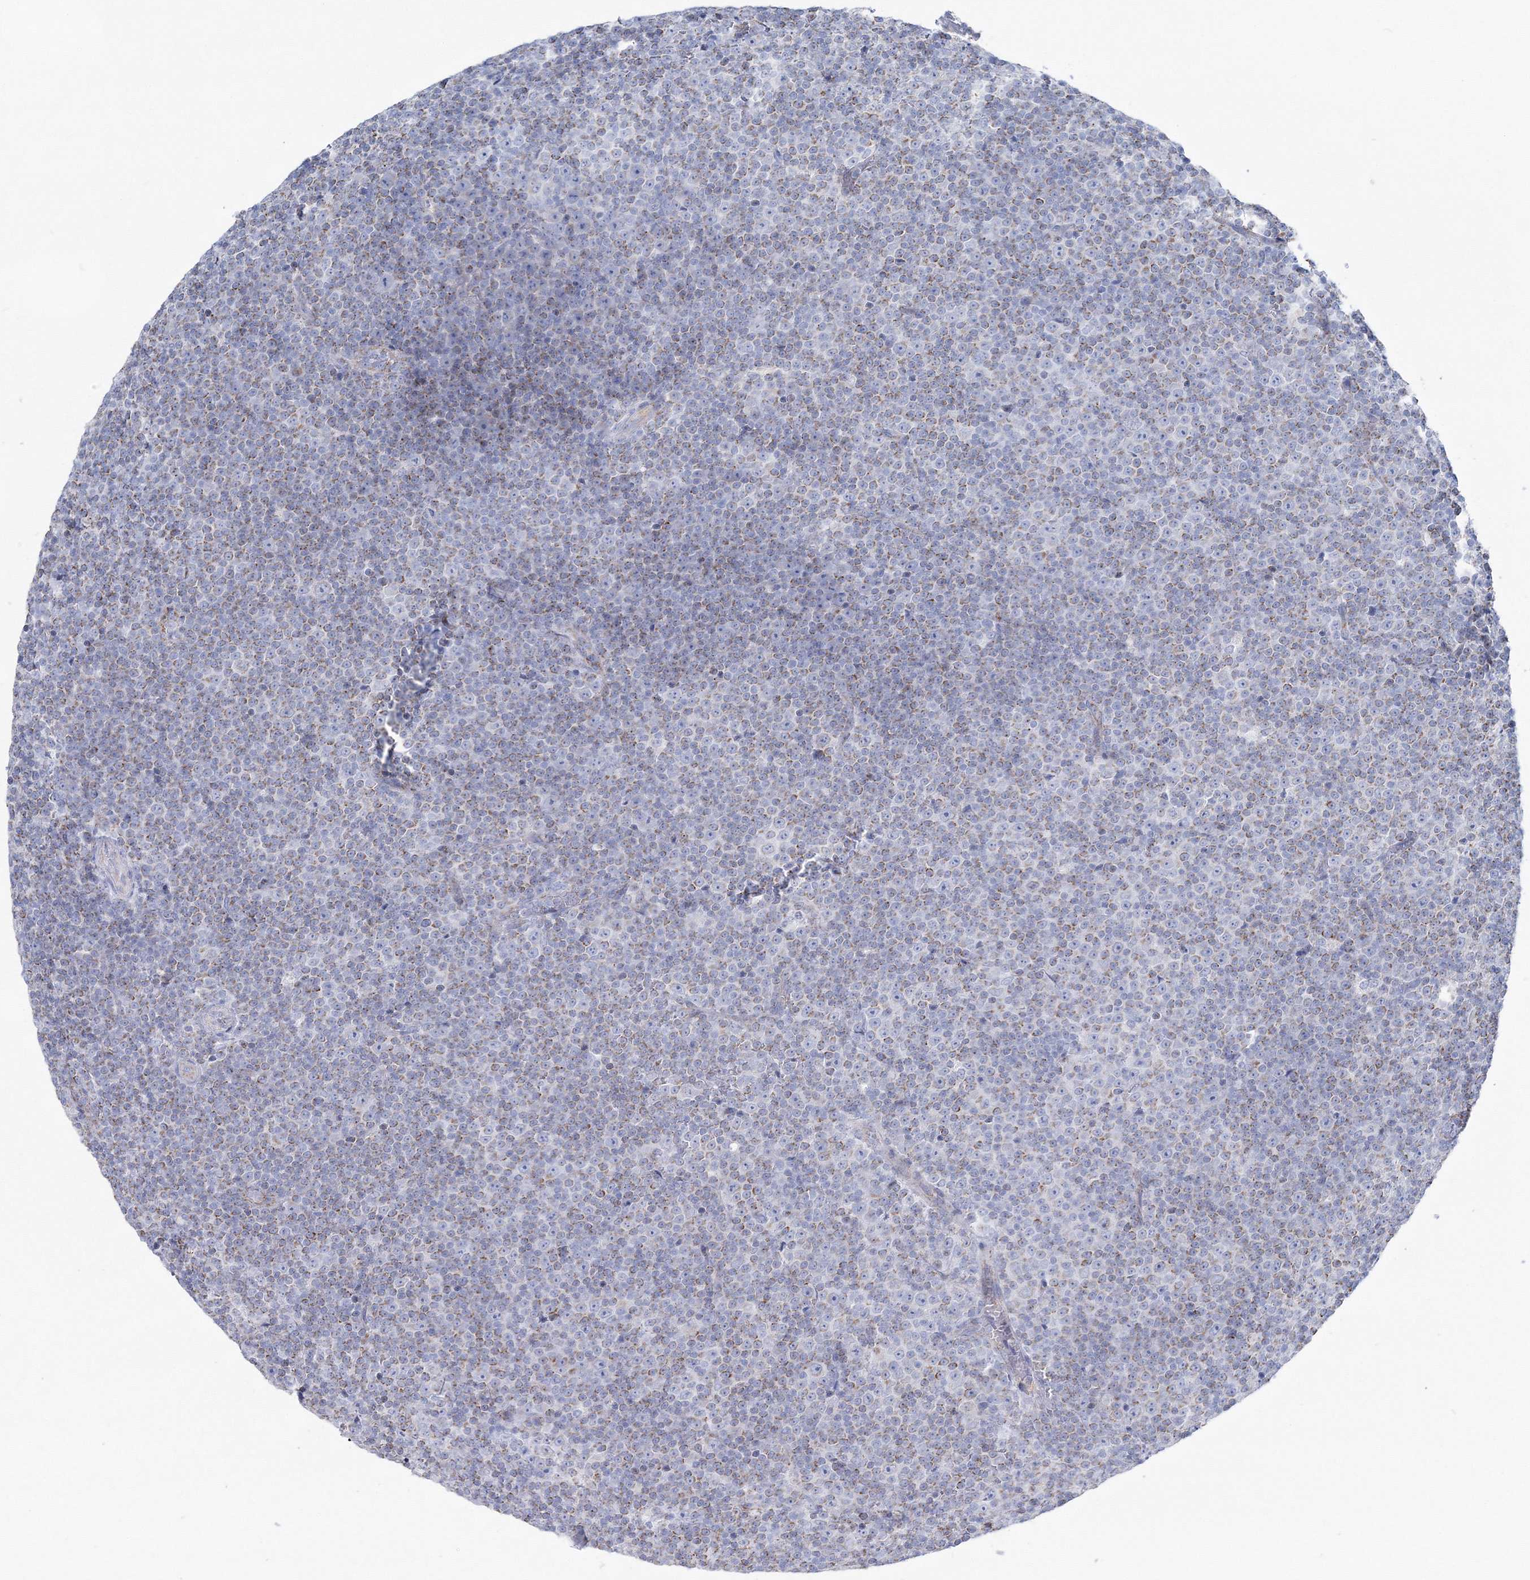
{"staining": {"intensity": "weak", "quantity": ">75%", "location": "cytoplasmic/membranous"}, "tissue": "lymphoma", "cell_type": "Tumor cells", "image_type": "cancer", "snomed": [{"axis": "morphology", "description": "Malignant lymphoma, non-Hodgkin's type, Low grade"}, {"axis": "topography", "description": "Lymph node"}], "caption": "Immunohistochemical staining of human malignant lymphoma, non-Hodgkin's type (low-grade) exhibits weak cytoplasmic/membranous protein expression in approximately >75% of tumor cells. (Brightfield microscopy of DAB IHC at high magnification).", "gene": "HIBCH", "patient": {"sex": "female", "age": 67}}